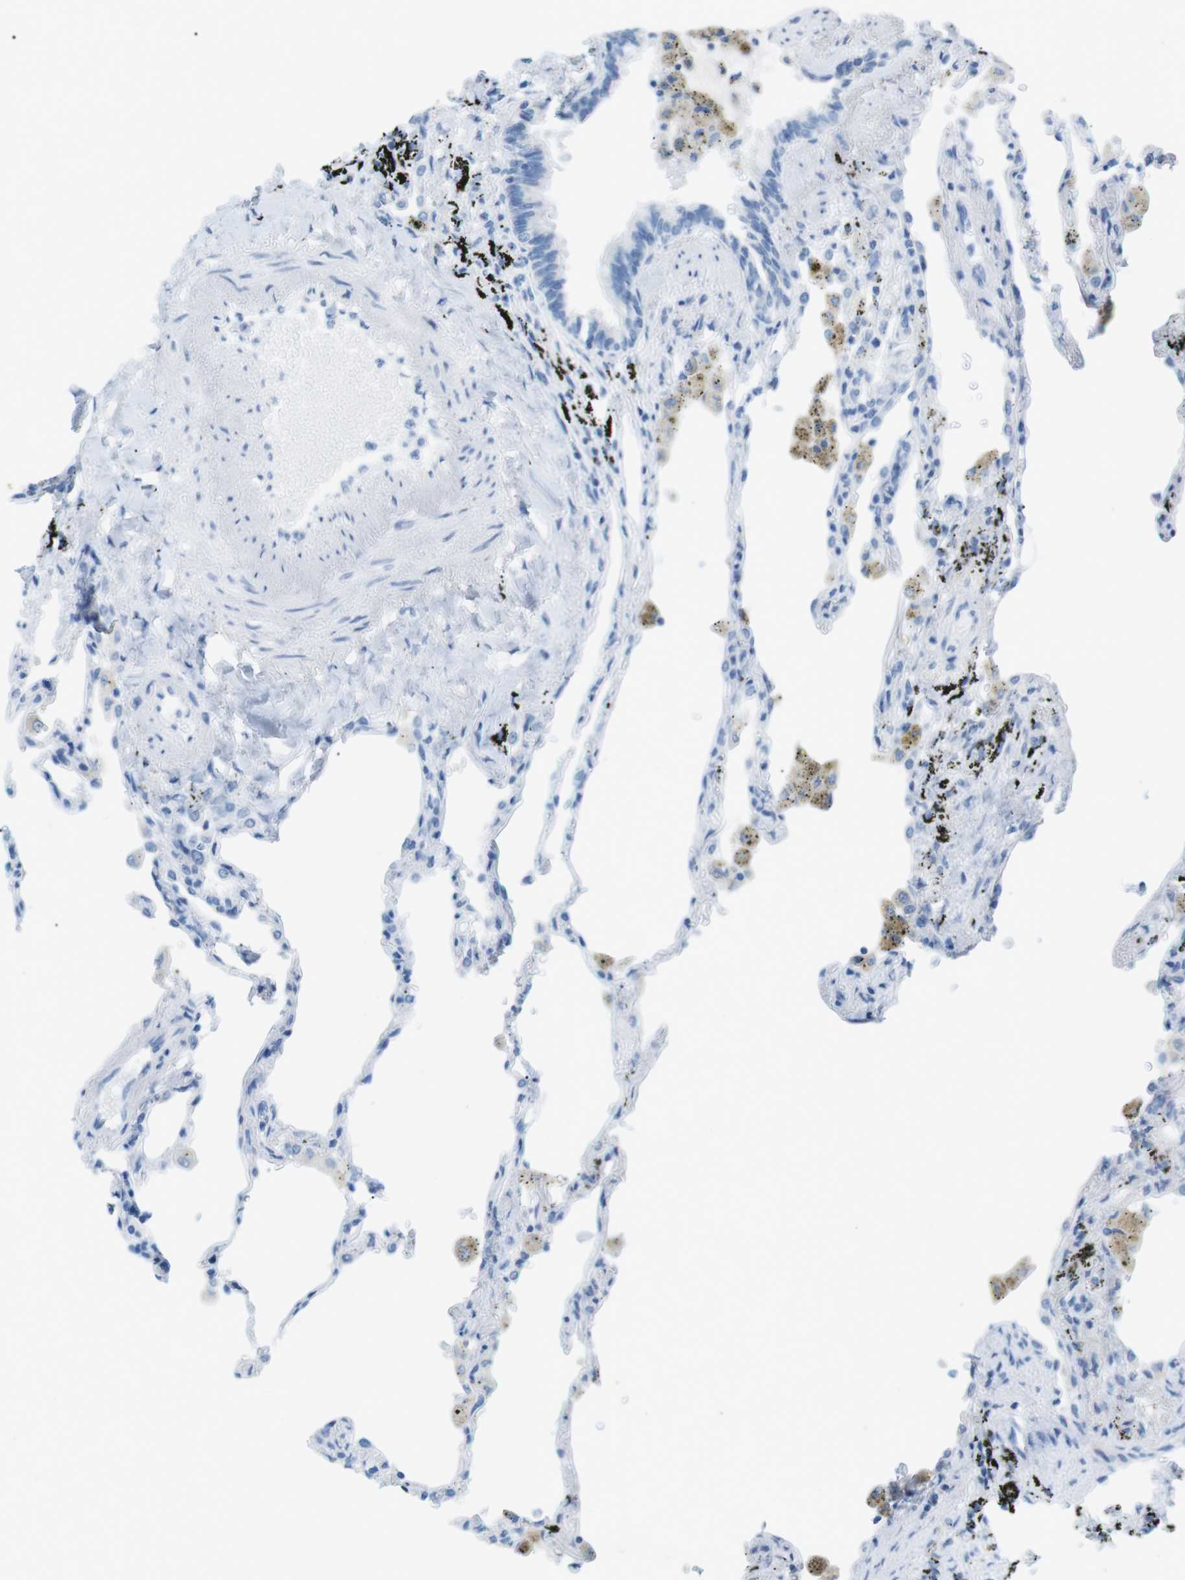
{"staining": {"intensity": "negative", "quantity": "none", "location": "none"}, "tissue": "lung", "cell_type": "Alveolar cells", "image_type": "normal", "snomed": [{"axis": "morphology", "description": "Normal tissue, NOS"}, {"axis": "topography", "description": "Lung"}], "caption": "Alveolar cells show no significant protein positivity in unremarkable lung. (Immunohistochemistry (ihc), brightfield microscopy, high magnification).", "gene": "SALL4", "patient": {"sex": "male", "age": 59}}